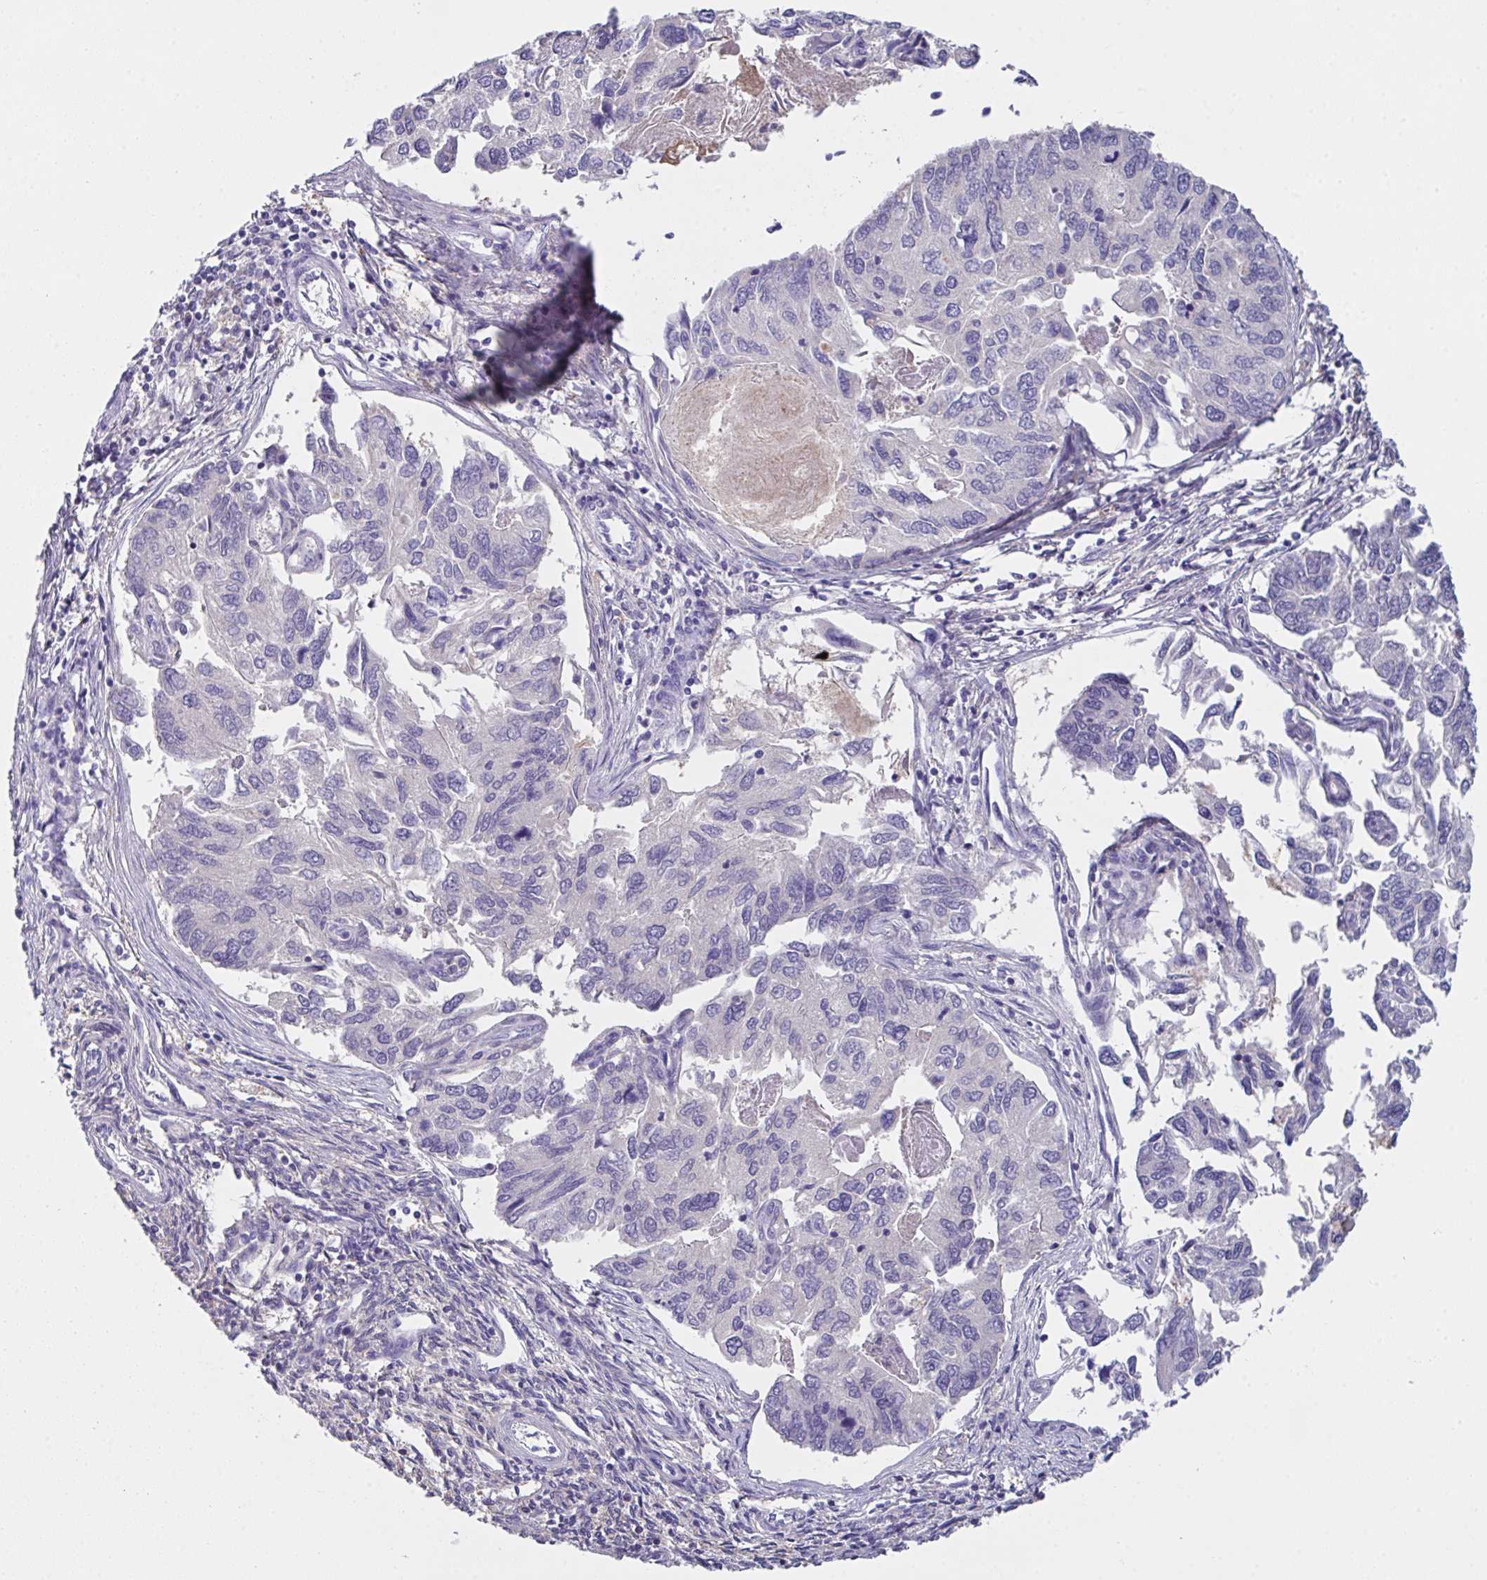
{"staining": {"intensity": "negative", "quantity": "none", "location": "none"}, "tissue": "endometrial cancer", "cell_type": "Tumor cells", "image_type": "cancer", "snomed": [{"axis": "morphology", "description": "Carcinoma, NOS"}, {"axis": "topography", "description": "Uterus"}], "caption": "A high-resolution histopathology image shows immunohistochemistry staining of endometrial cancer (carcinoma), which exhibits no significant positivity in tumor cells.", "gene": "TFAP2C", "patient": {"sex": "female", "age": 76}}